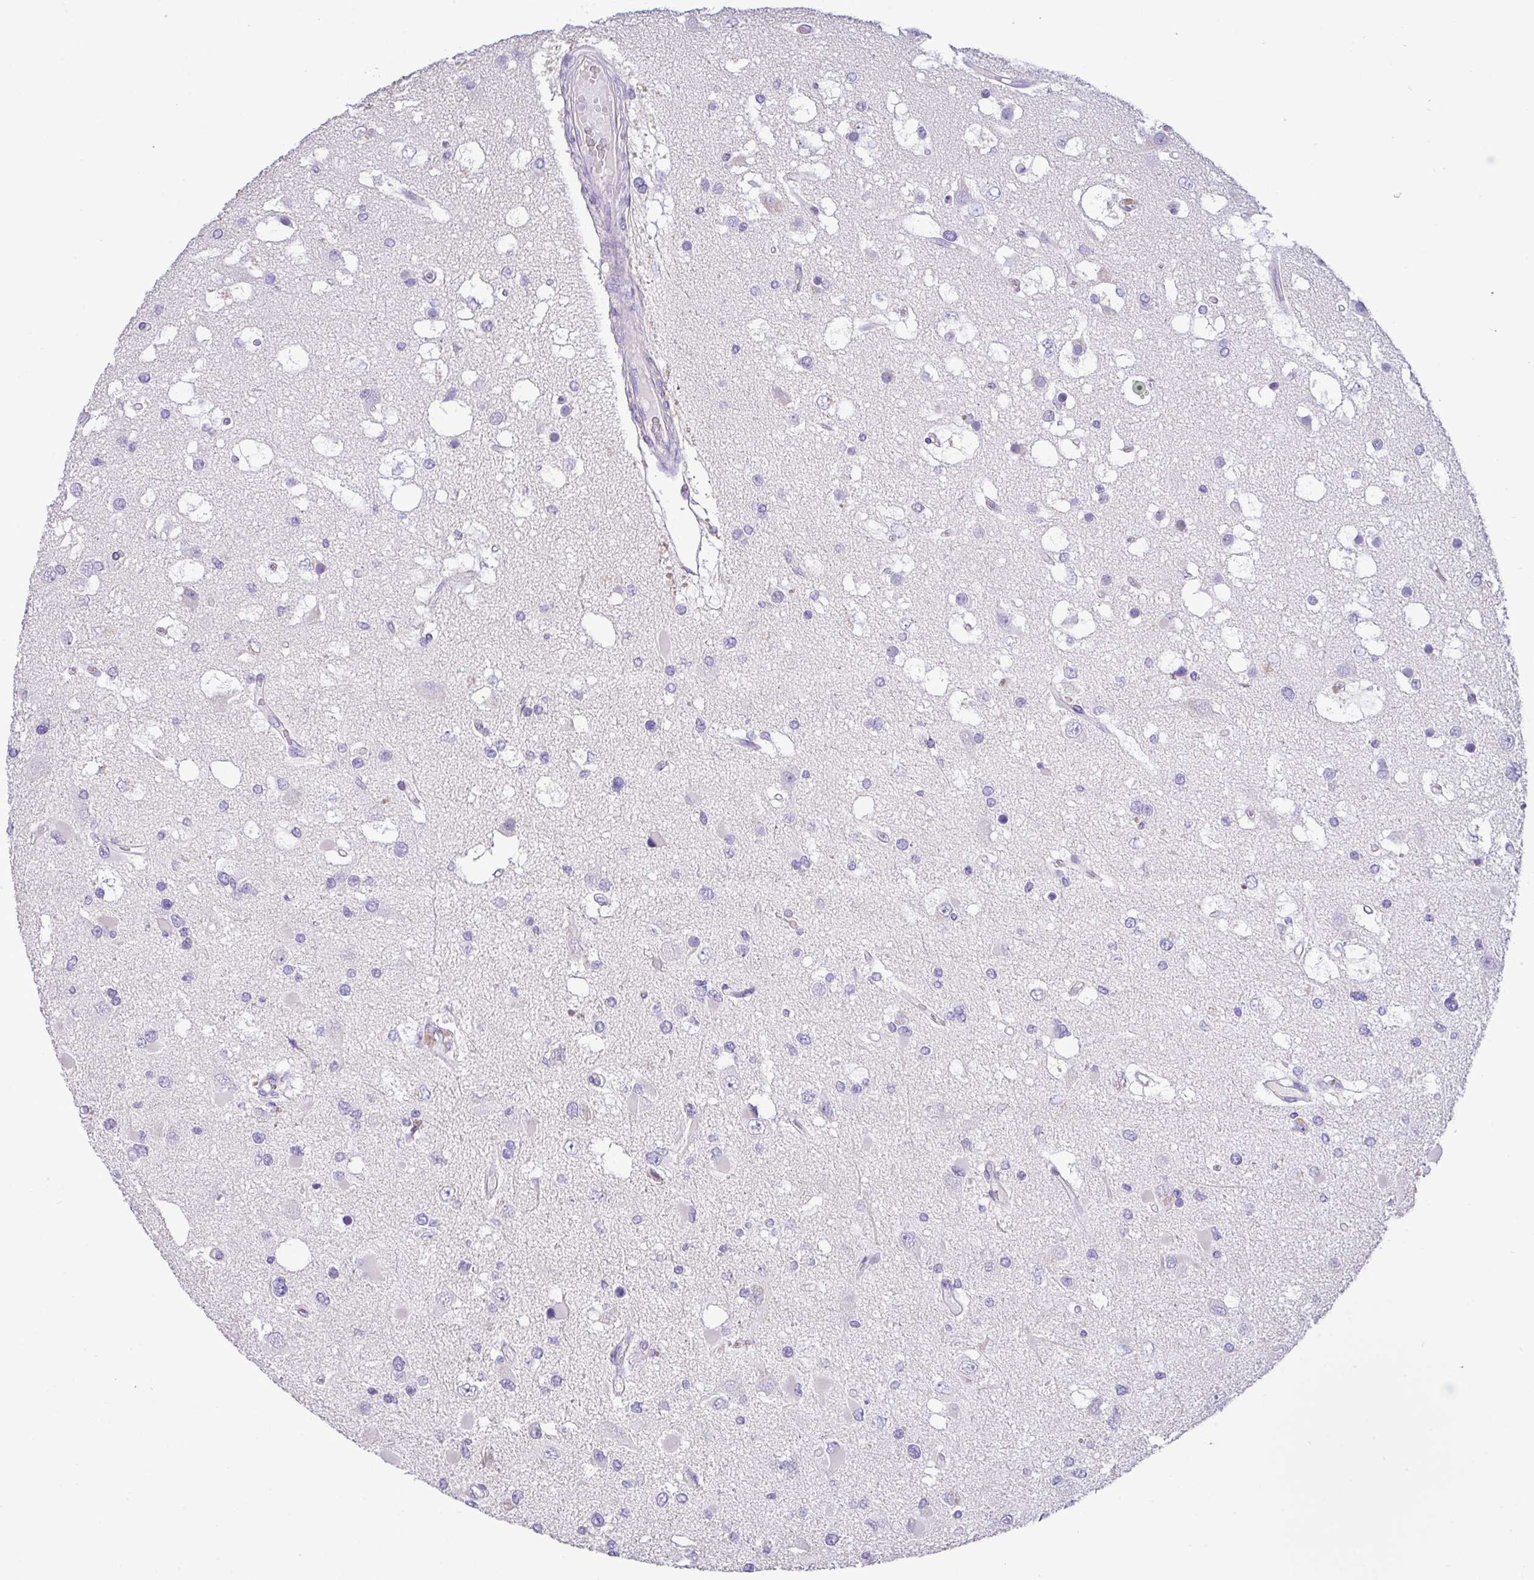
{"staining": {"intensity": "negative", "quantity": "none", "location": "none"}, "tissue": "glioma", "cell_type": "Tumor cells", "image_type": "cancer", "snomed": [{"axis": "morphology", "description": "Glioma, malignant, High grade"}, {"axis": "topography", "description": "Brain"}], "caption": "This is a histopathology image of immunohistochemistry staining of malignant glioma (high-grade), which shows no staining in tumor cells.", "gene": "EPCAM", "patient": {"sex": "male", "age": 53}}